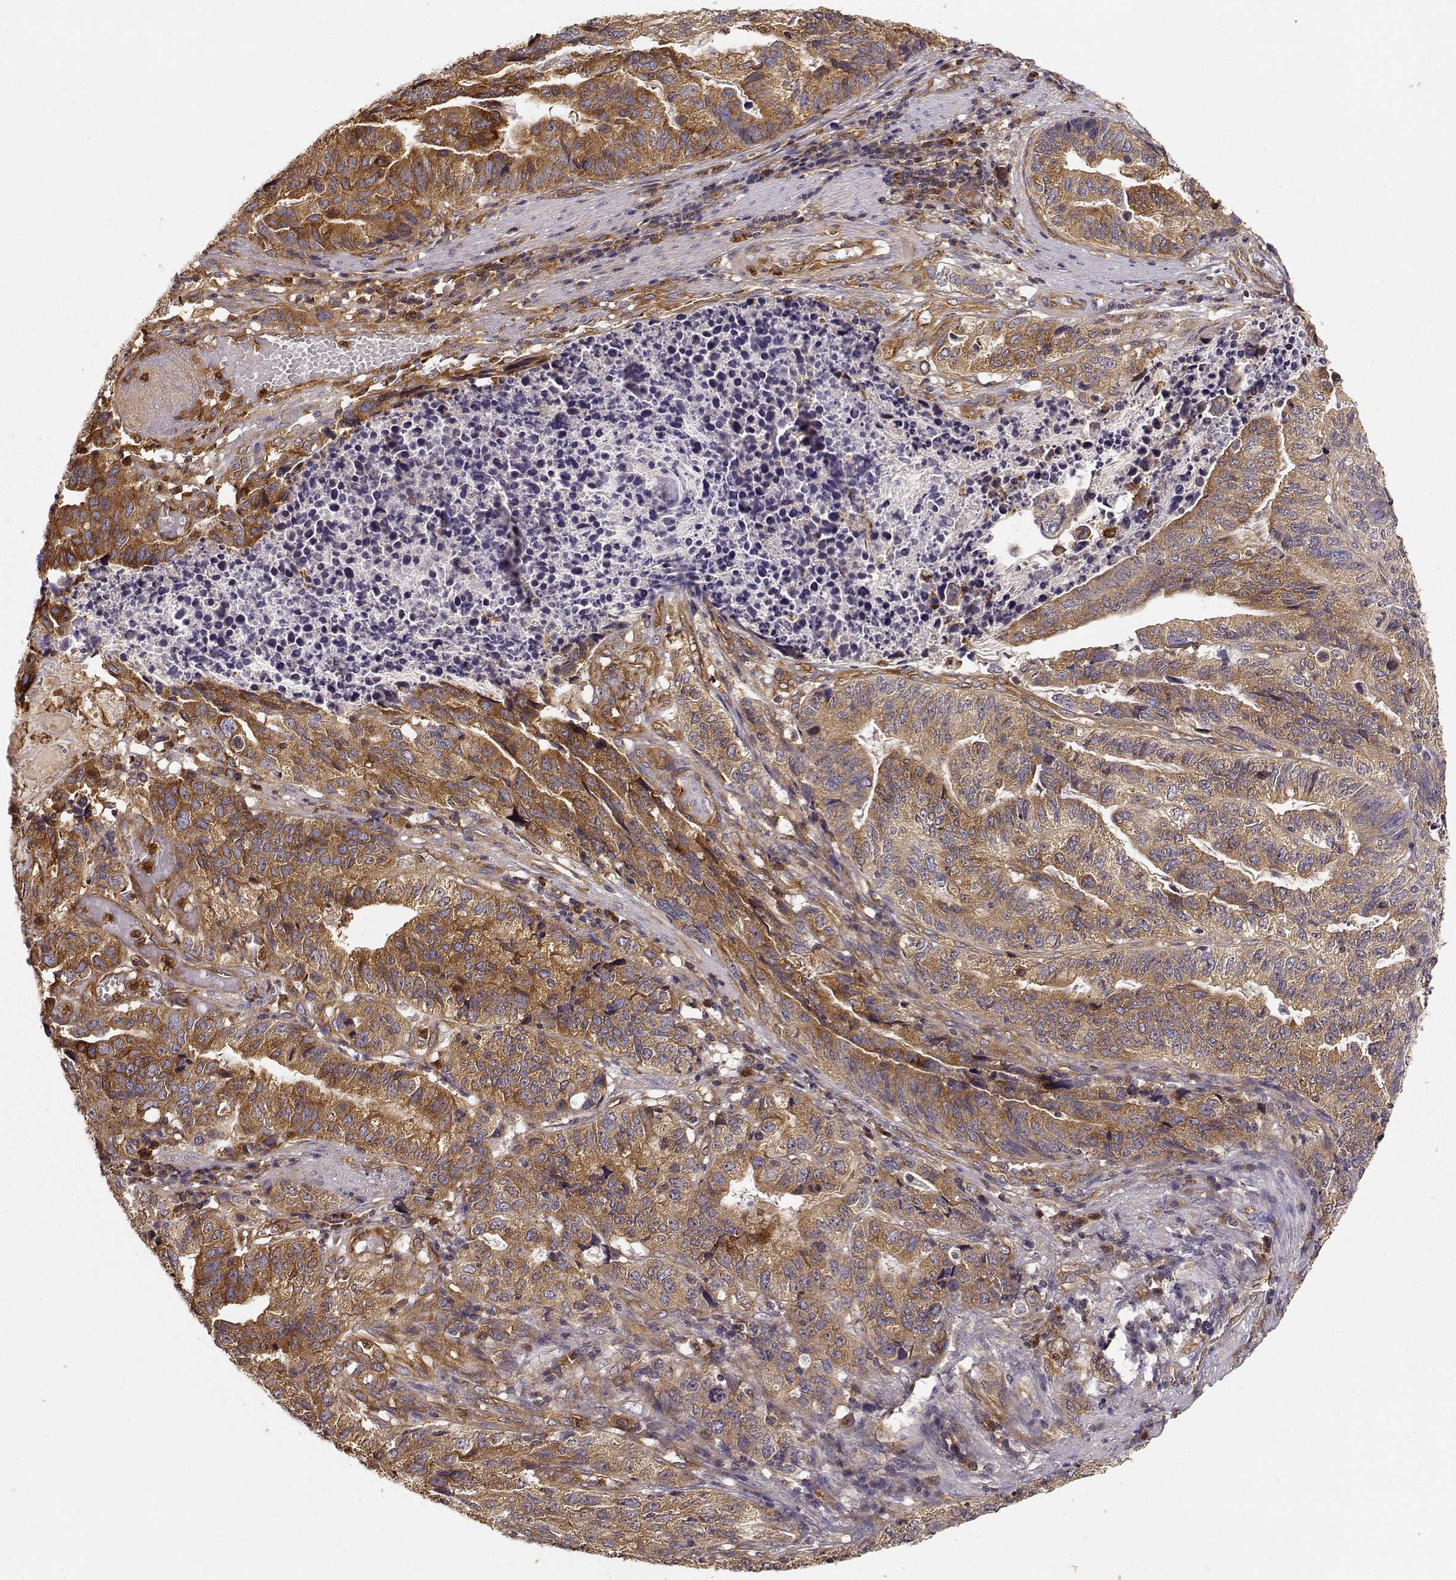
{"staining": {"intensity": "moderate", "quantity": ">75%", "location": "cytoplasmic/membranous"}, "tissue": "stomach cancer", "cell_type": "Tumor cells", "image_type": "cancer", "snomed": [{"axis": "morphology", "description": "Adenocarcinoma, NOS"}, {"axis": "topography", "description": "Stomach, upper"}], "caption": "Protein staining of stomach cancer tissue shows moderate cytoplasmic/membranous staining in about >75% of tumor cells.", "gene": "ARHGEF2", "patient": {"sex": "female", "age": 67}}